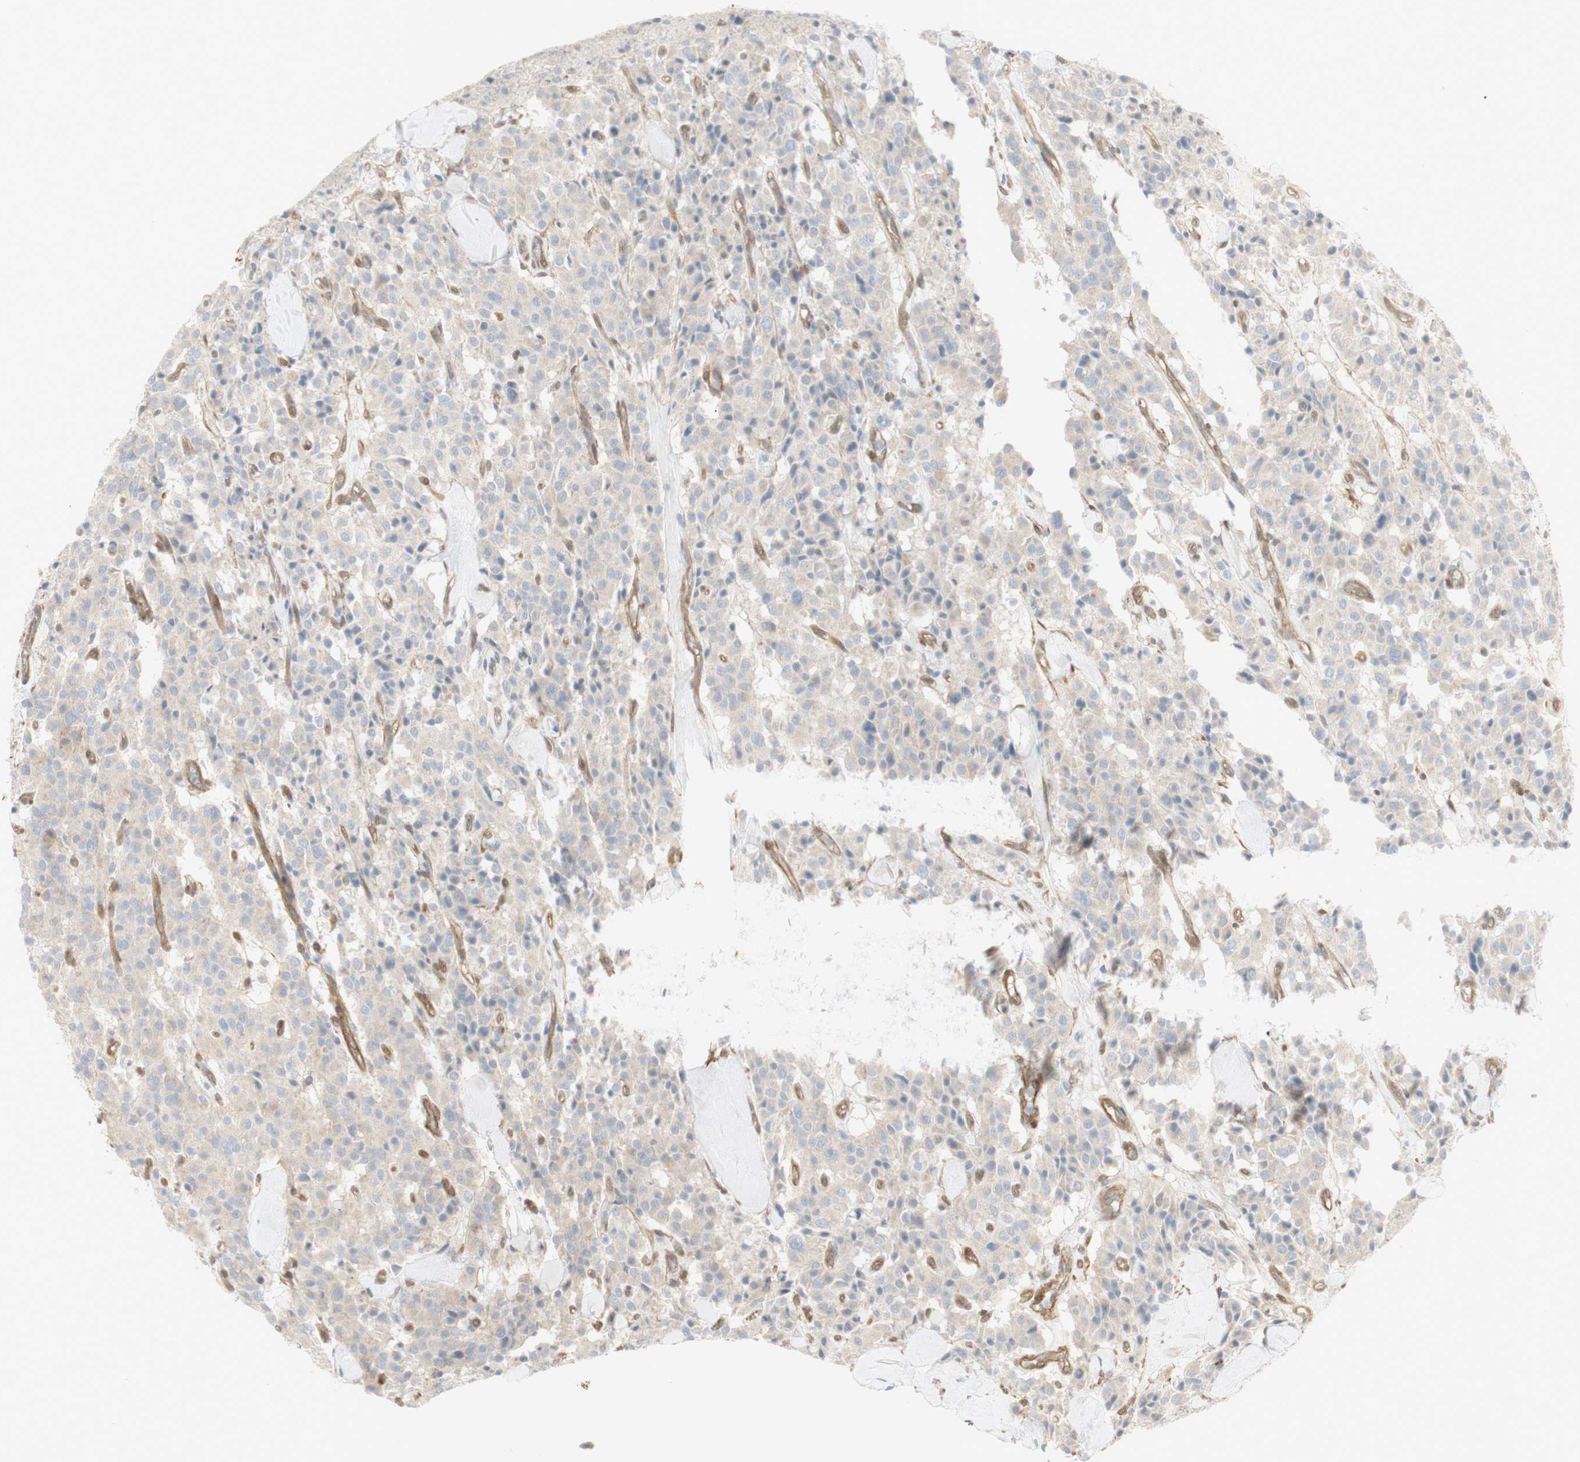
{"staining": {"intensity": "weak", "quantity": ">75%", "location": "cytoplasmic/membranous"}, "tissue": "carcinoid", "cell_type": "Tumor cells", "image_type": "cancer", "snomed": [{"axis": "morphology", "description": "Carcinoid, malignant, NOS"}, {"axis": "topography", "description": "Lung"}], "caption": "Malignant carcinoid stained with DAB immunohistochemistry (IHC) shows low levels of weak cytoplasmic/membranous staining in approximately >75% of tumor cells.", "gene": "CNN3", "patient": {"sex": "male", "age": 30}}